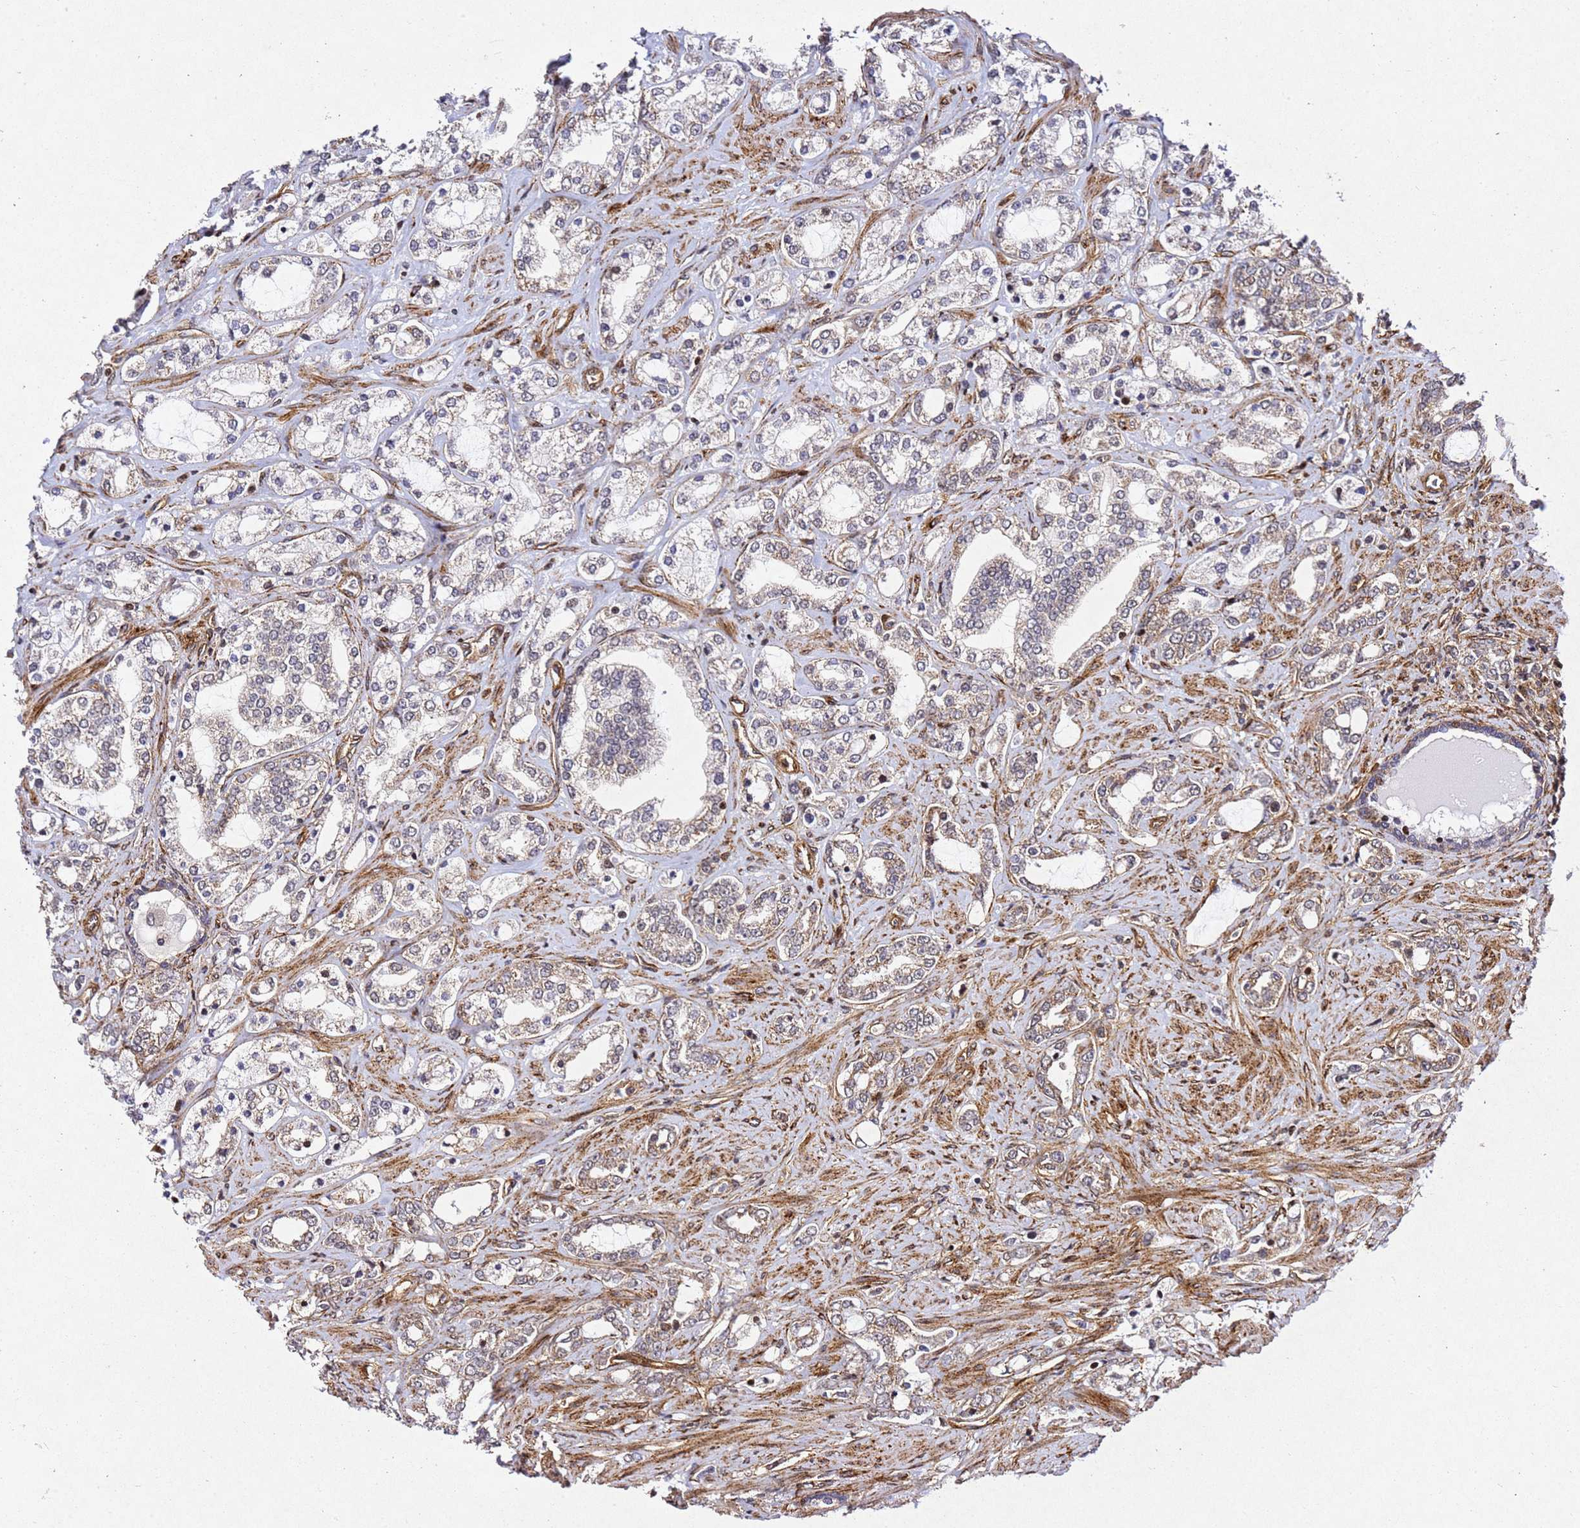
{"staining": {"intensity": "weak", "quantity": "25%-75%", "location": "cytoplasmic/membranous"}, "tissue": "prostate cancer", "cell_type": "Tumor cells", "image_type": "cancer", "snomed": [{"axis": "morphology", "description": "Adenocarcinoma, High grade"}, {"axis": "topography", "description": "Prostate"}], "caption": "Immunohistochemistry micrograph of human high-grade adenocarcinoma (prostate) stained for a protein (brown), which exhibits low levels of weak cytoplasmic/membranous staining in about 25%-75% of tumor cells.", "gene": "ZNF296", "patient": {"sex": "male", "age": 64}}